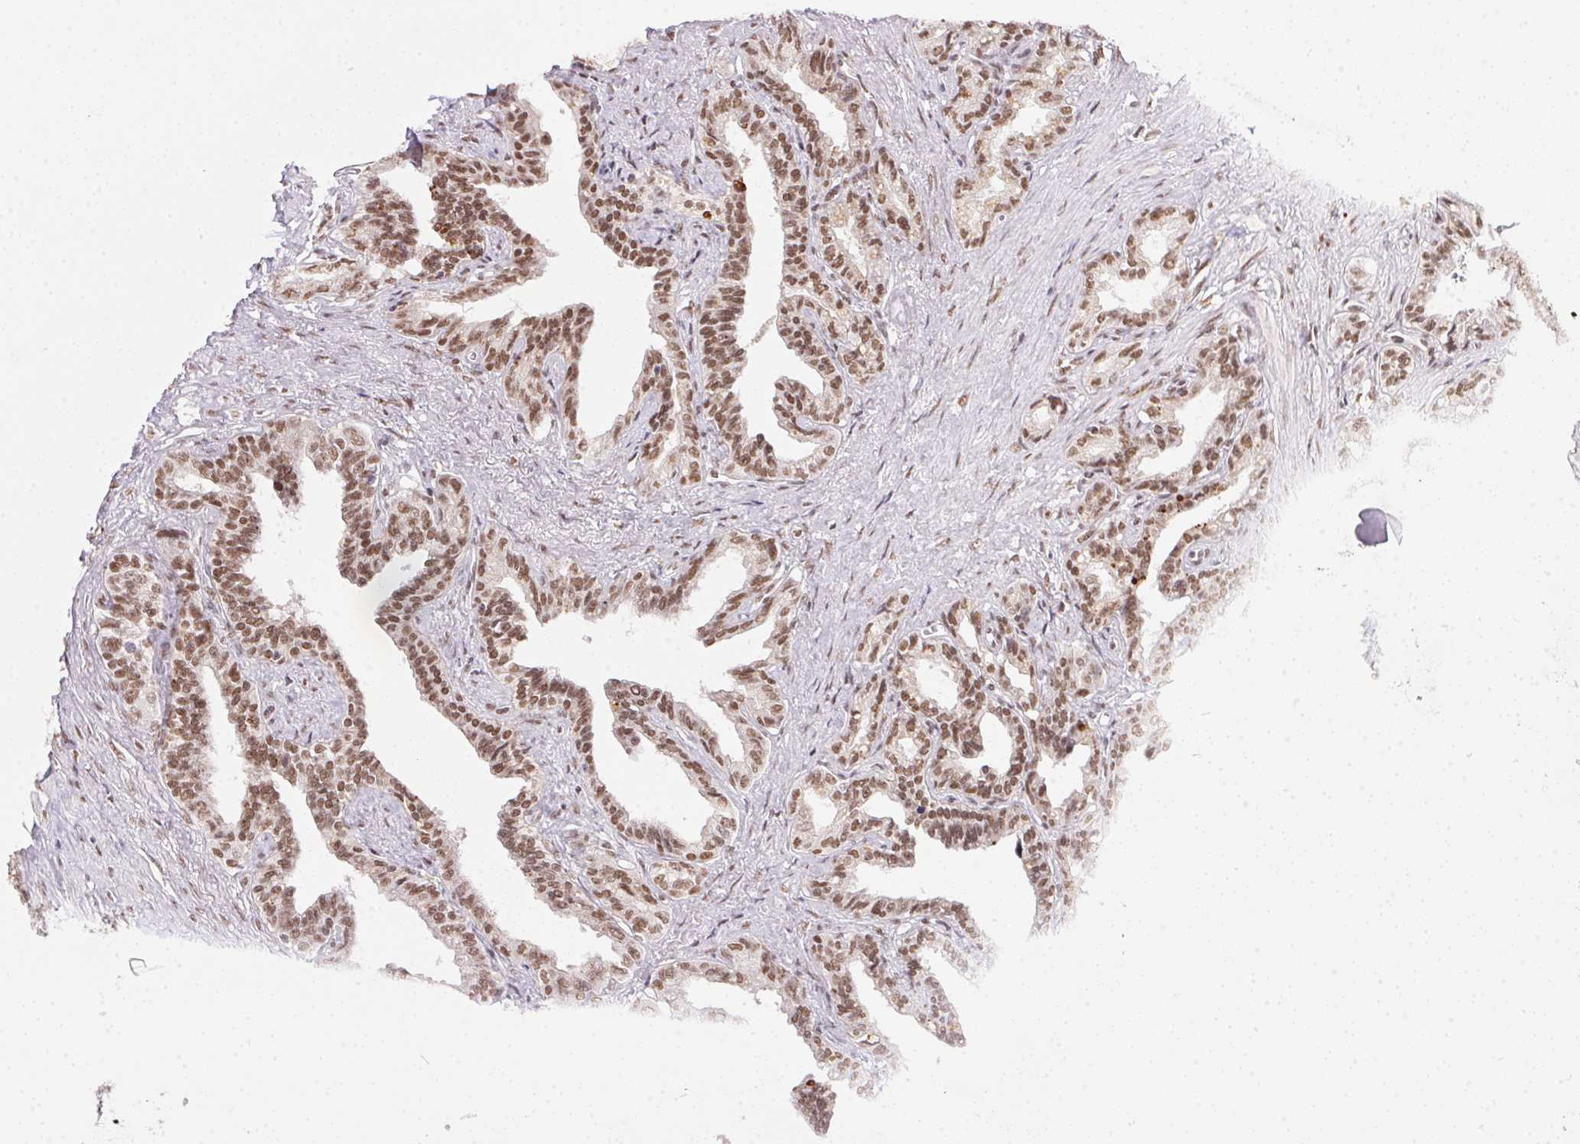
{"staining": {"intensity": "moderate", "quantity": ">75%", "location": "nuclear"}, "tissue": "seminal vesicle", "cell_type": "Glandular cells", "image_type": "normal", "snomed": [{"axis": "morphology", "description": "Normal tissue, NOS"}, {"axis": "morphology", "description": "Urothelial carcinoma, NOS"}, {"axis": "topography", "description": "Urinary bladder"}, {"axis": "topography", "description": "Seminal veicle"}], "caption": "This micrograph displays immunohistochemistry (IHC) staining of benign human seminal vesicle, with medium moderate nuclear staining in approximately >75% of glandular cells.", "gene": "NFE2L1", "patient": {"sex": "male", "age": 76}}